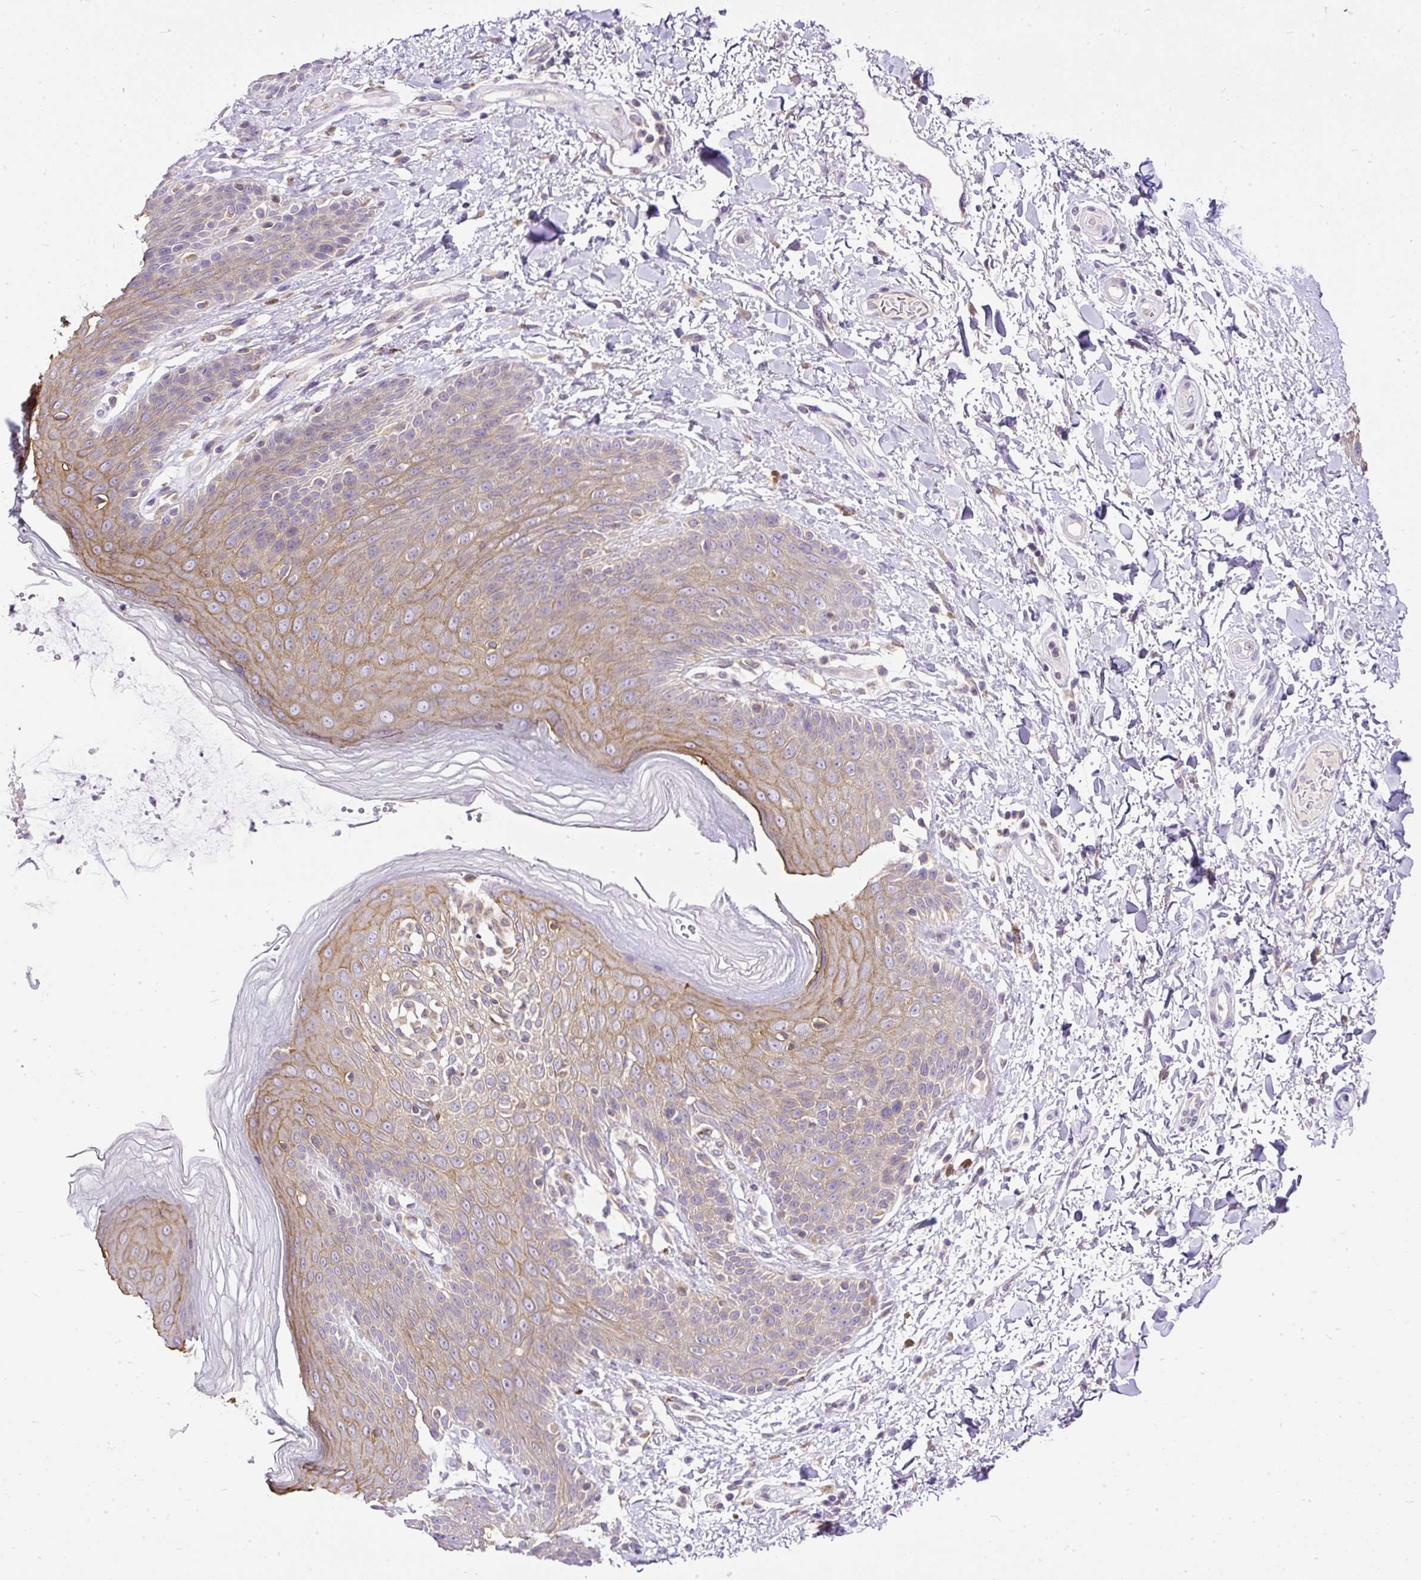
{"staining": {"intensity": "moderate", "quantity": ">75%", "location": "cytoplasmic/membranous"}, "tissue": "skin", "cell_type": "Epidermal cells", "image_type": "normal", "snomed": [{"axis": "morphology", "description": "Normal tissue, NOS"}, {"axis": "topography", "description": "Peripheral nerve tissue"}], "caption": "Immunohistochemical staining of normal skin shows medium levels of moderate cytoplasmic/membranous staining in about >75% of epidermal cells. (IHC, brightfield microscopy, high magnification).", "gene": "AMFR", "patient": {"sex": "male", "age": 51}}